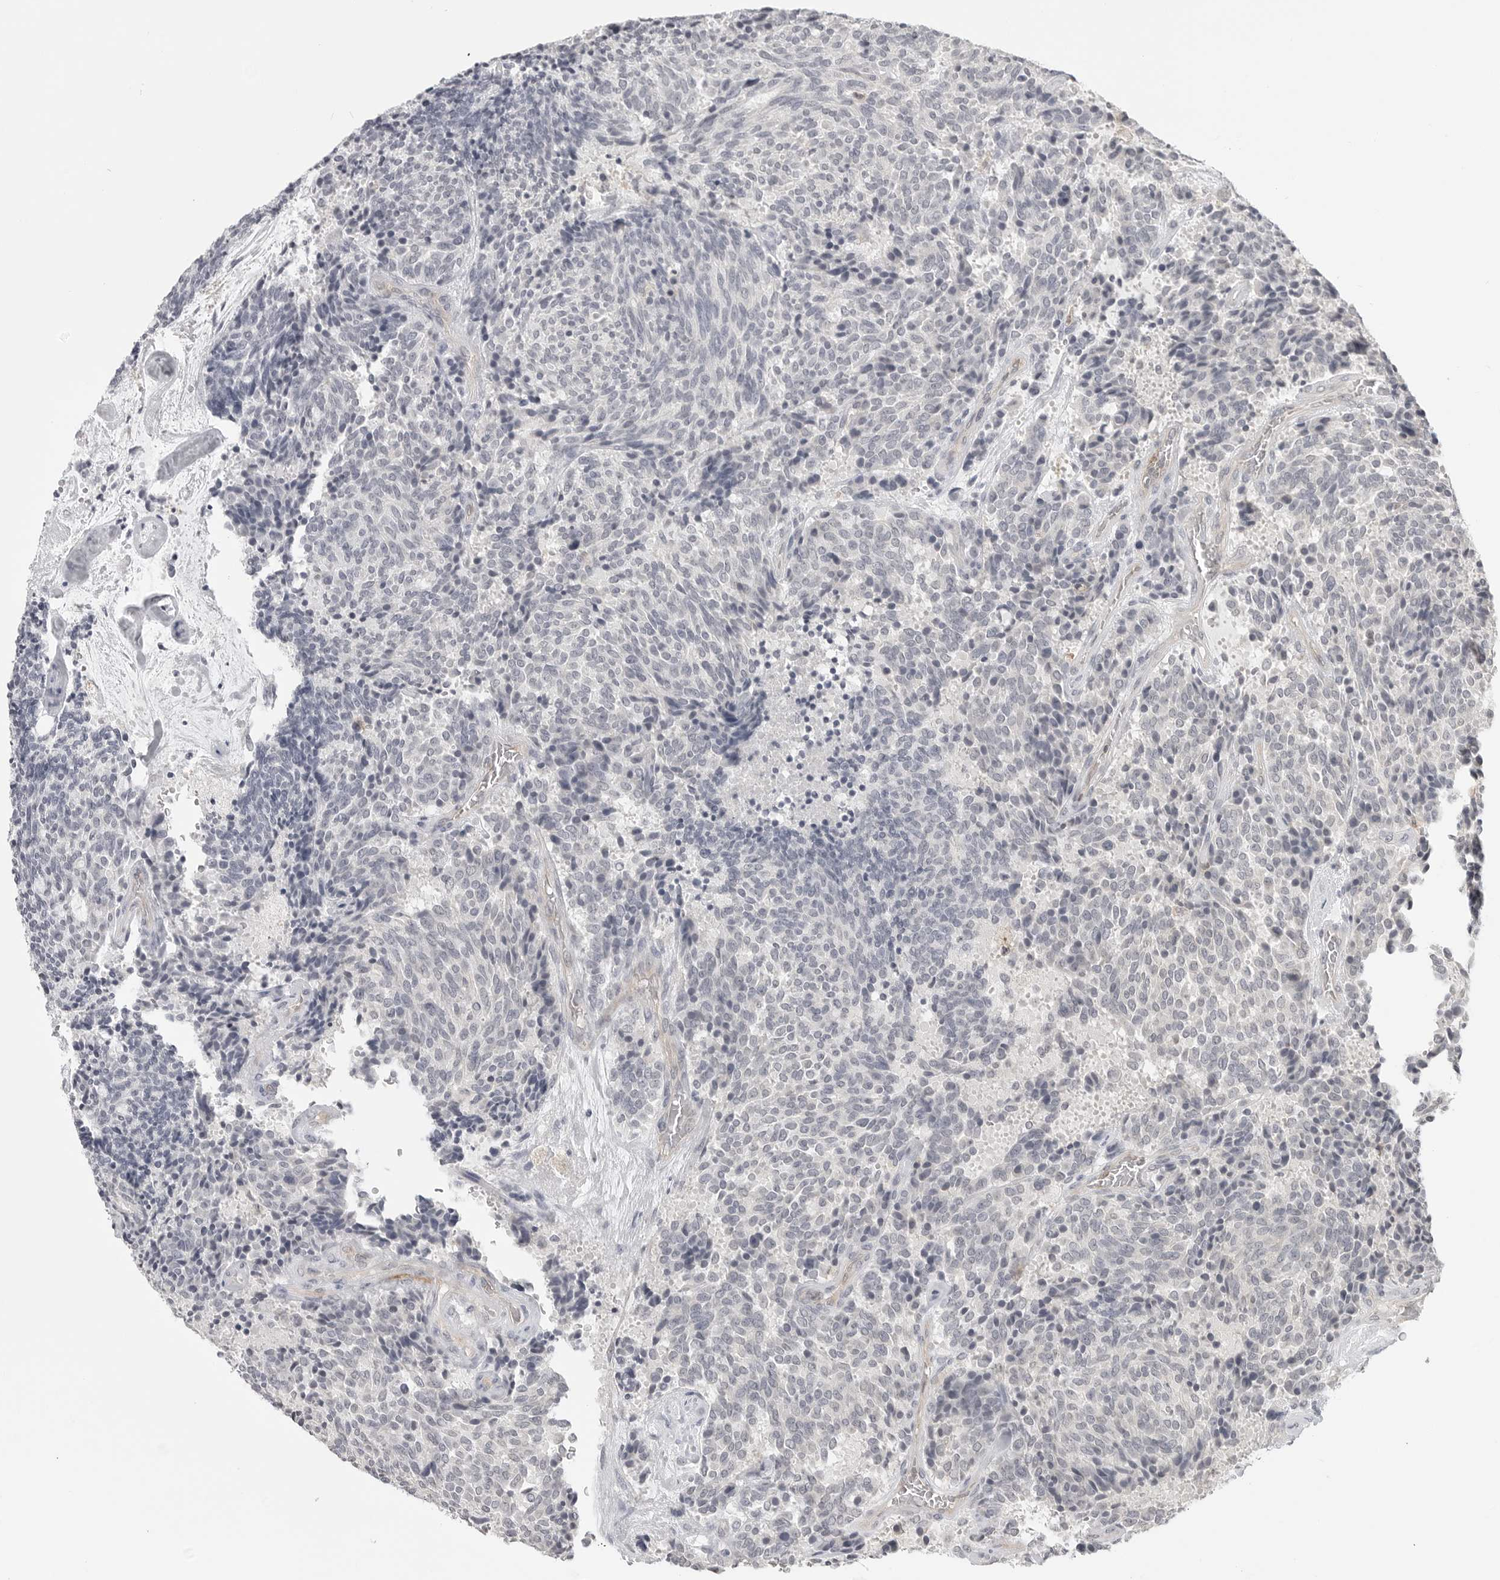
{"staining": {"intensity": "negative", "quantity": "none", "location": "none"}, "tissue": "carcinoid", "cell_type": "Tumor cells", "image_type": "cancer", "snomed": [{"axis": "morphology", "description": "Carcinoid, malignant, NOS"}, {"axis": "topography", "description": "Pancreas"}], "caption": "Malignant carcinoid was stained to show a protein in brown. There is no significant expression in tumor cells. (Stains: DAB immunohistochemistry (IHC) with hematoxylin counter stain, Microscopy: brightfield microscopy at high magnification).", "gene": "IFNGR1", "patient": {"sex": "female", "age": 54}}